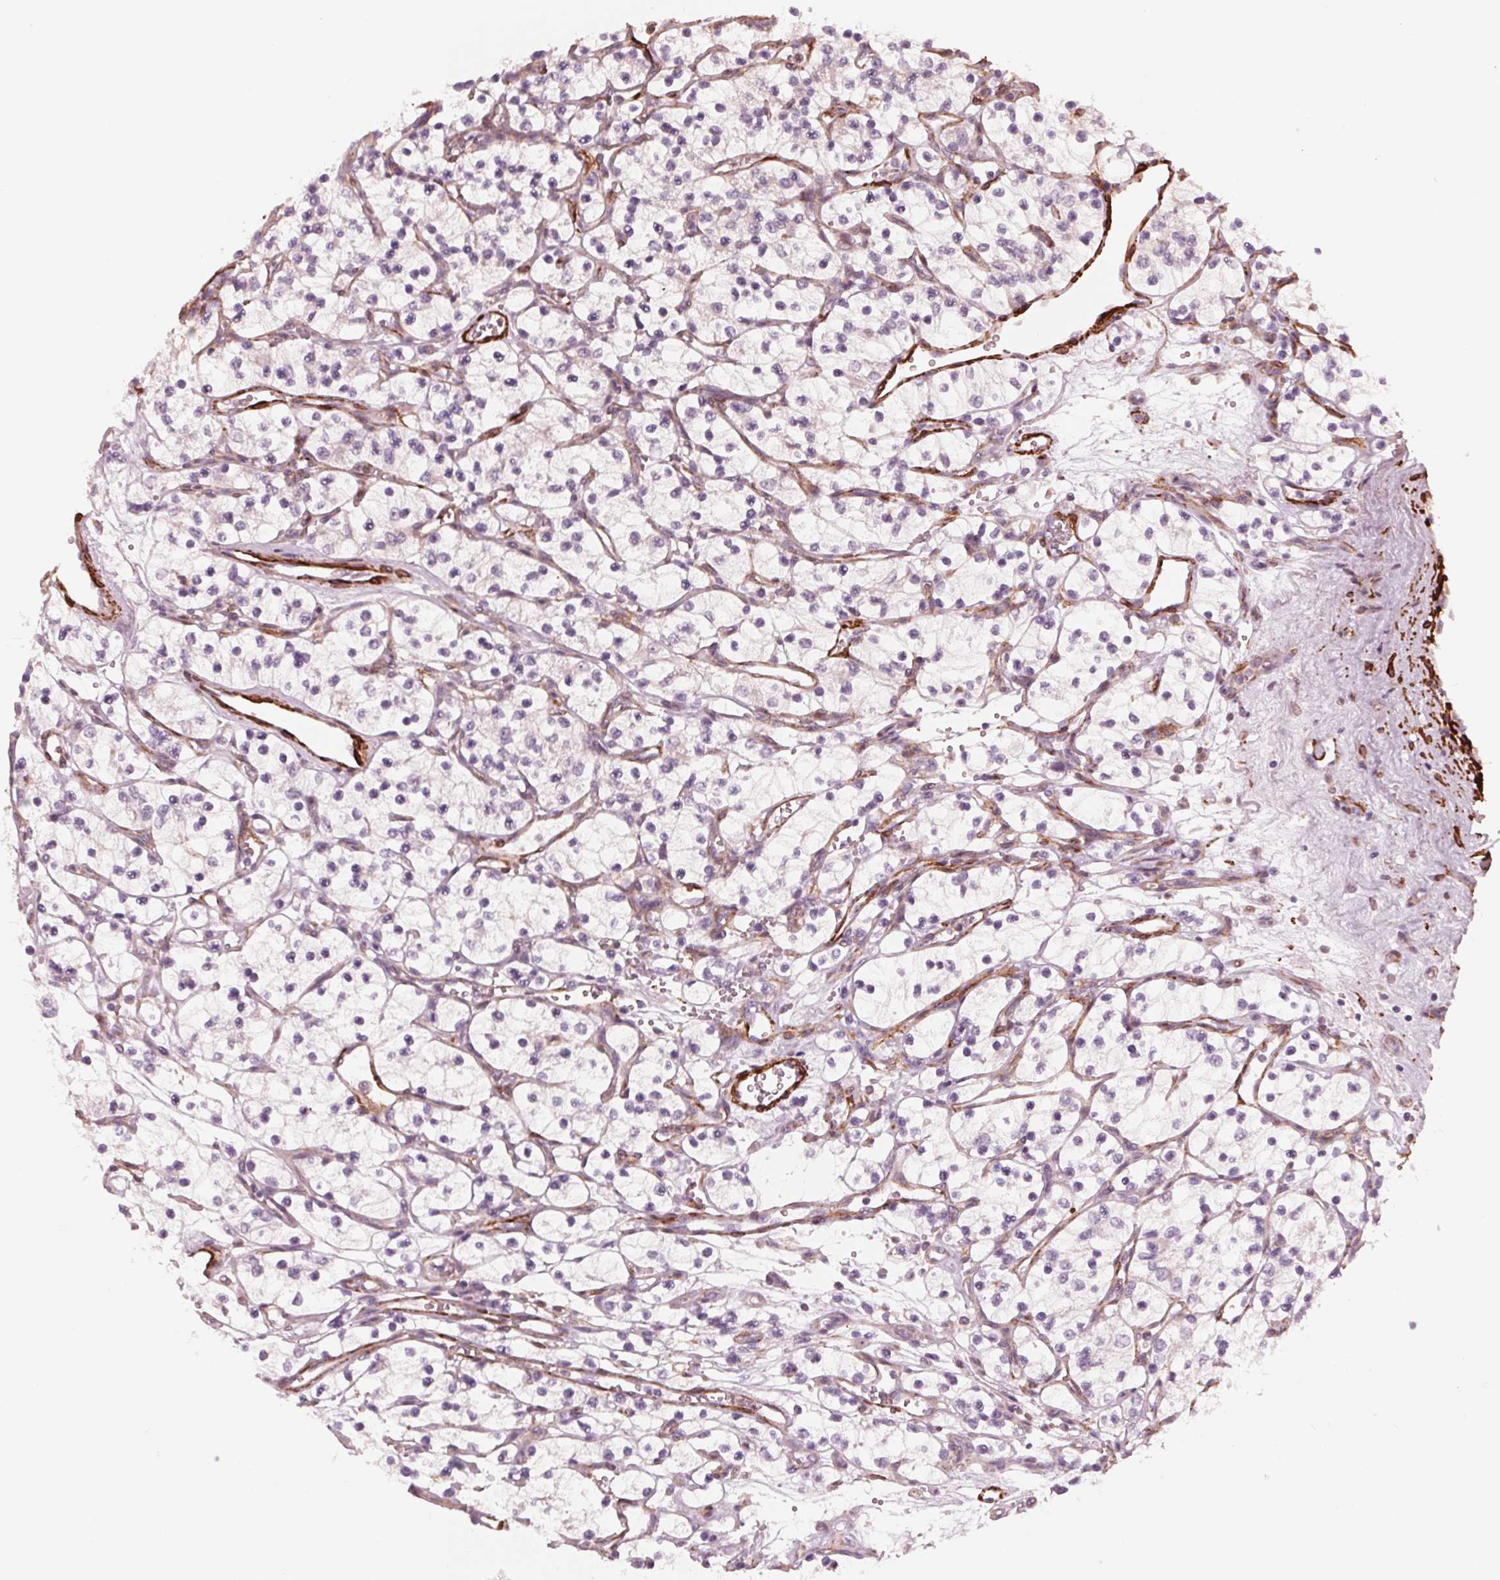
{"staining": {"intensity": "negative", "quantity": "none", "location": "none"}, "tissue": "renal cancer", "cell_type": "Tumor cells", "image_type": "cancer", "snomed": [{"axis": "morphology", "description": "Adenocarcinoma, NOS"}, {"axis": "topography", "description": "Kidney"}], "caption": "High magnification brightfield microscopy of renal cancer (adenocarcinoma) stained with DAB (3,3'-diaminobenzidine) (brown) and counterstained with hematoxylin (blue): tumor cells show no significant expression.", "gene": "MIER3", "patient": {"sex": "female", "age": 69}}